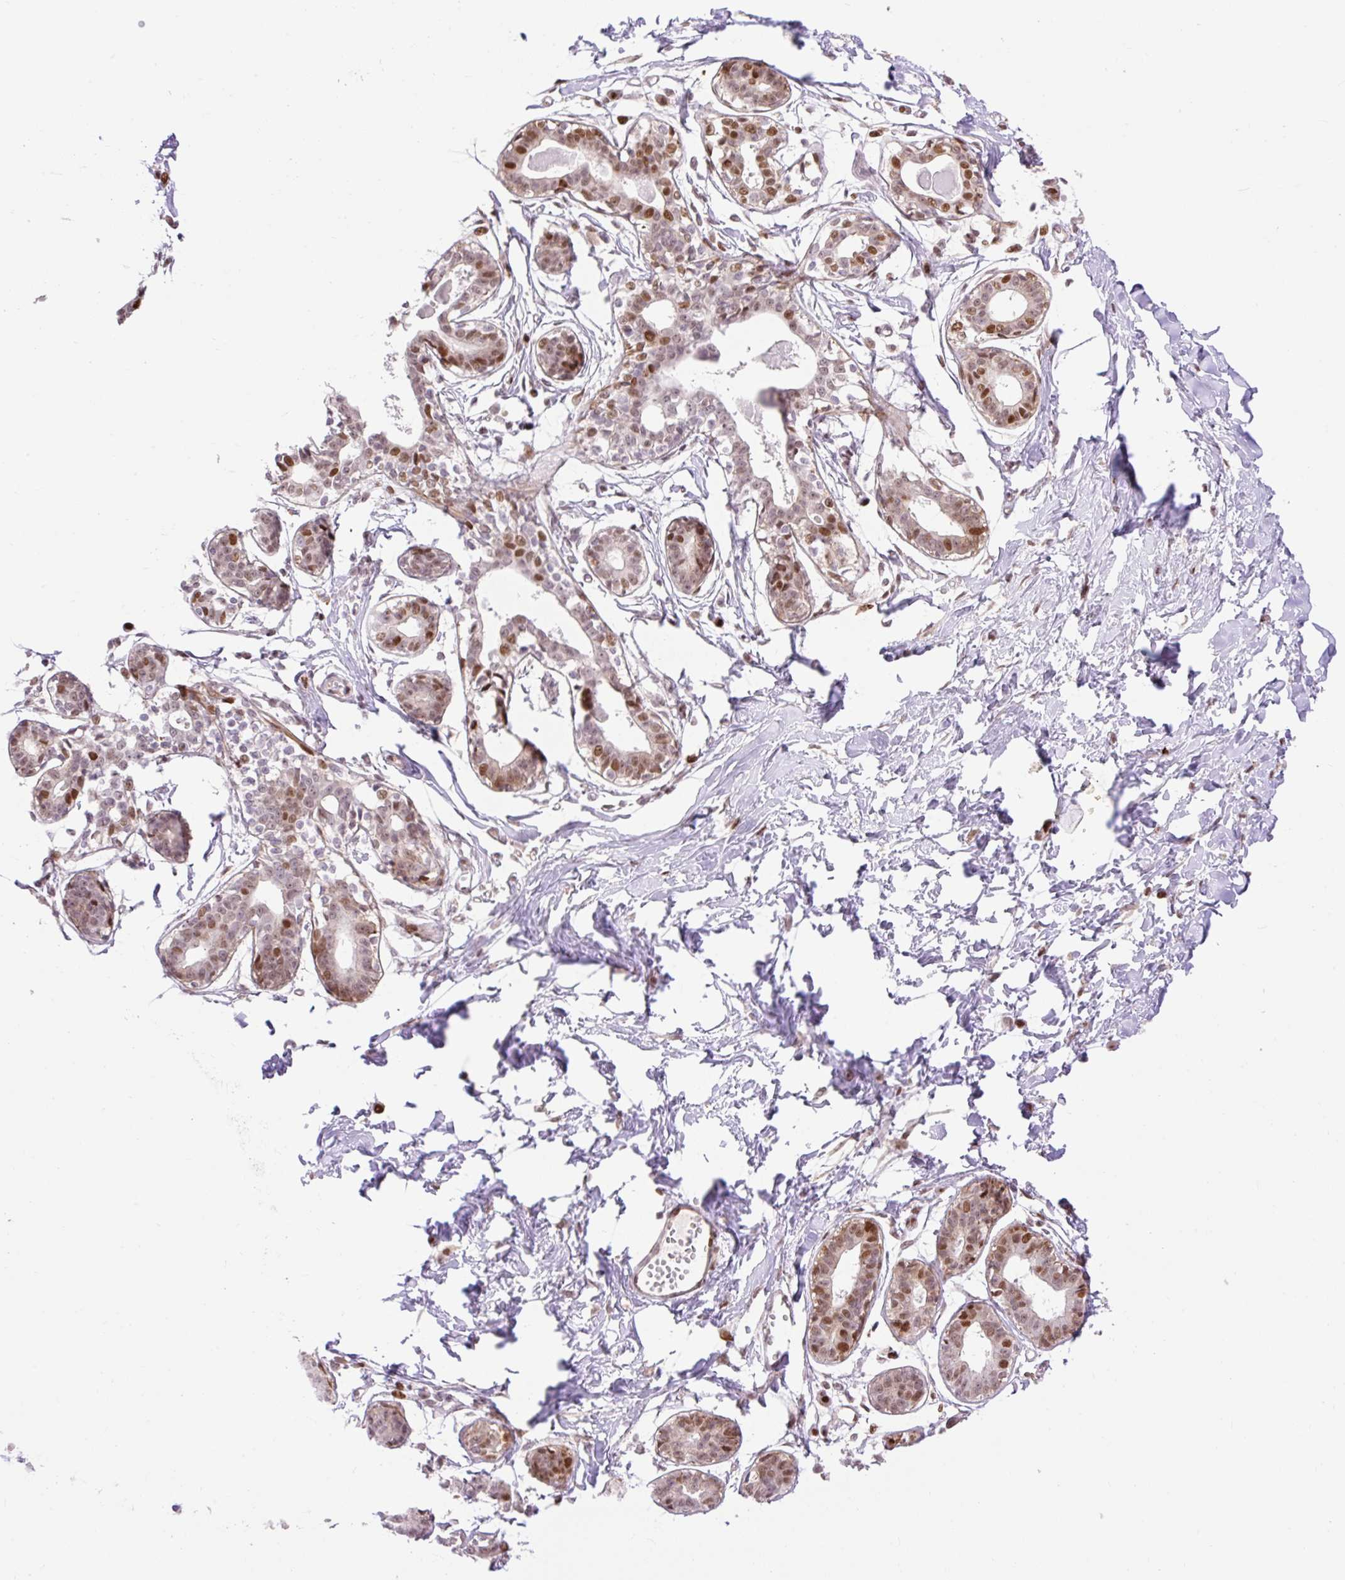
{"staining": {"intensity": "negative", "quantity": "none", "location": "none"}, "tissue": "breast", "cell_type": "Adipocytes", "image_type": "normal", "snomed": [{"axis": "morphology", "description": "Normal tissue, NOS"}, {"axis": "topography", "description": "Breast"}], "caption": "Photomicrograph shows no significant protein expression in adipocytes of unremarkable breast.", "gene": "RIPPLY3", "patient": {"sex": "female", "age": 45}}